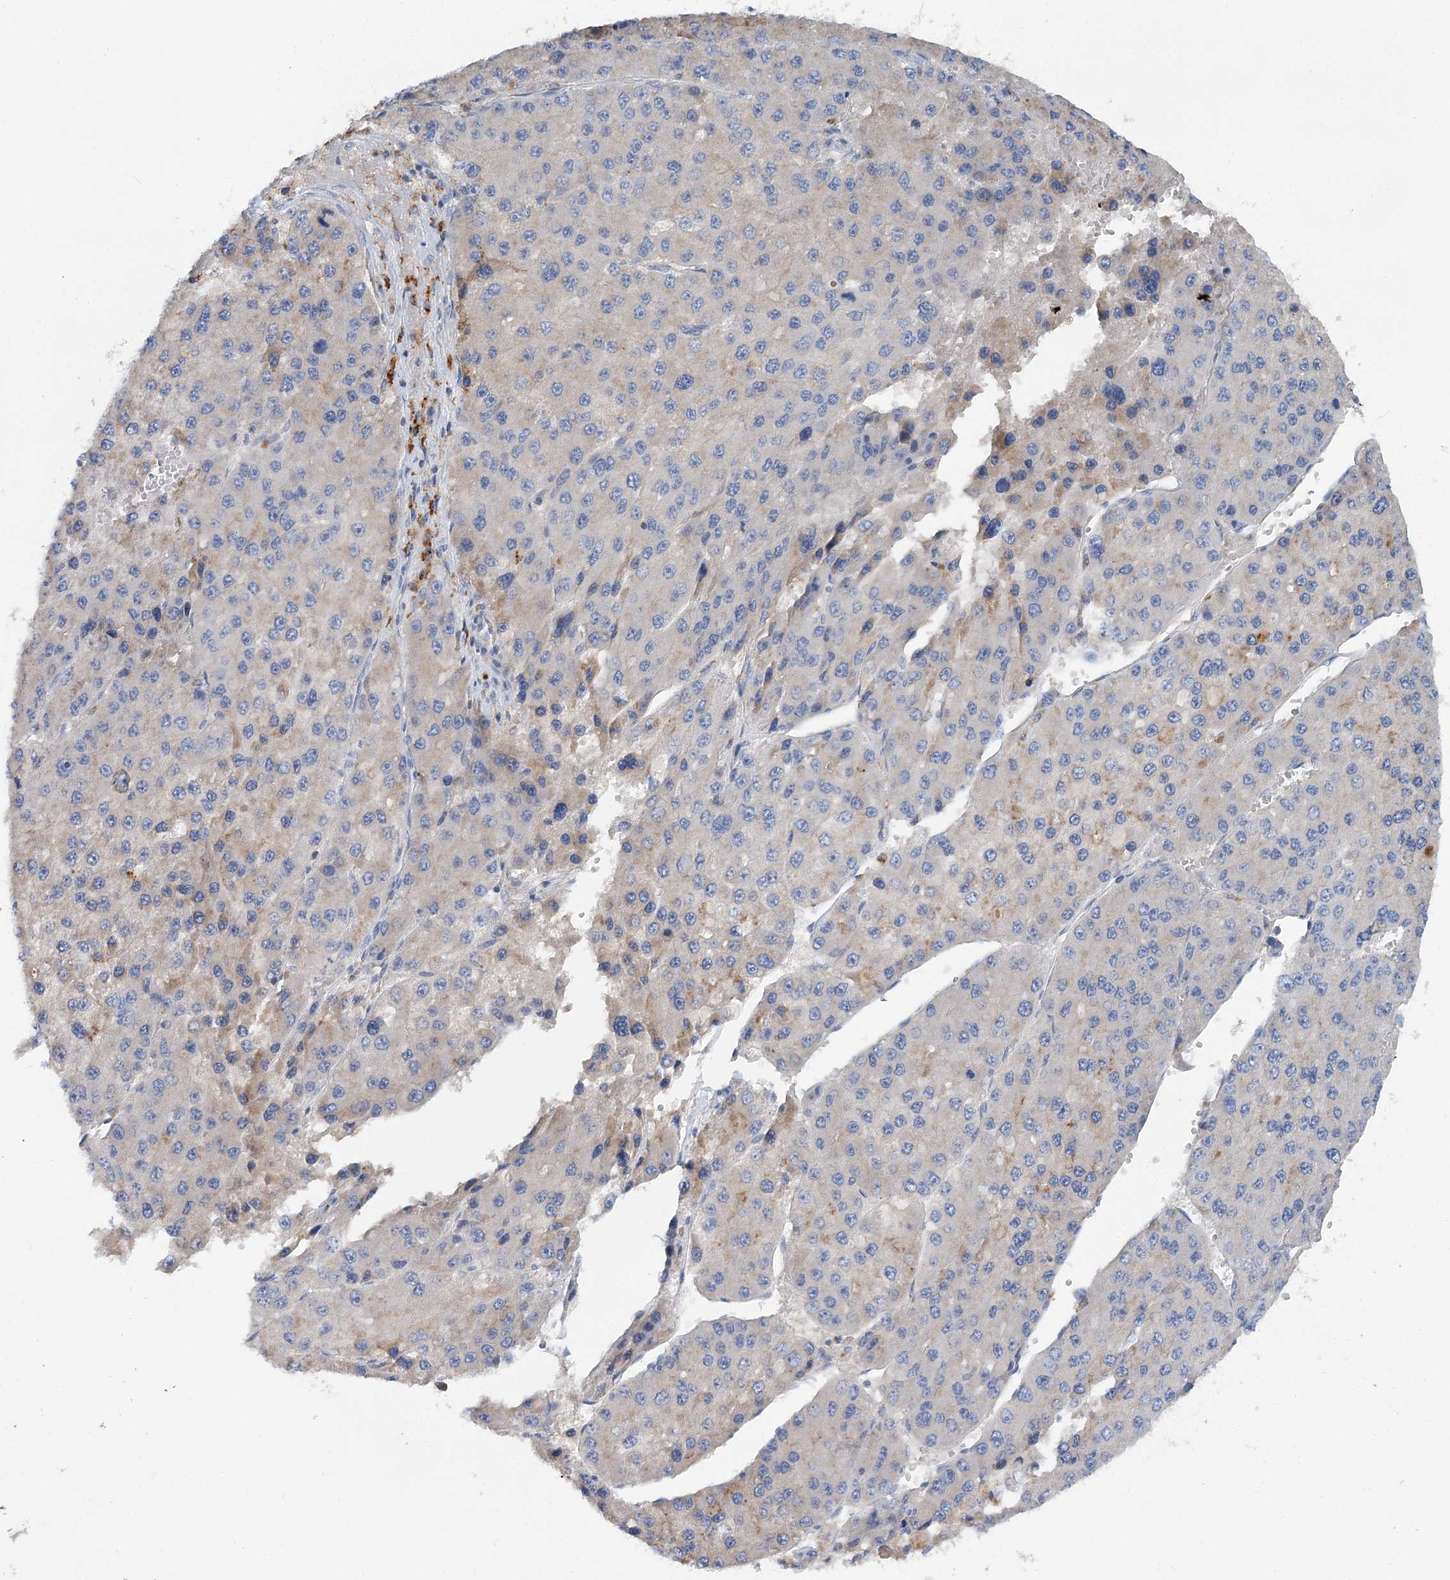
{"staining": {"intensity": "negative", "quantity": "none", "location": "none"}, "tissue": "liver cancer", "cell_type": "Tumor cells", "image_type": "cancer", "snomed": [{"axis": "morphology", "description": "Carcinoma, Hepatocellular, NOS"}, {"axis": "topography", "description": "Liver"}], "caption": "Liver cancer (hepatocellular carcinoma) stained for a protein using IHC reveals no staining tumor cells.", "gene": "ANKRD16", "patient": {"sex": "female", "age": 73}}